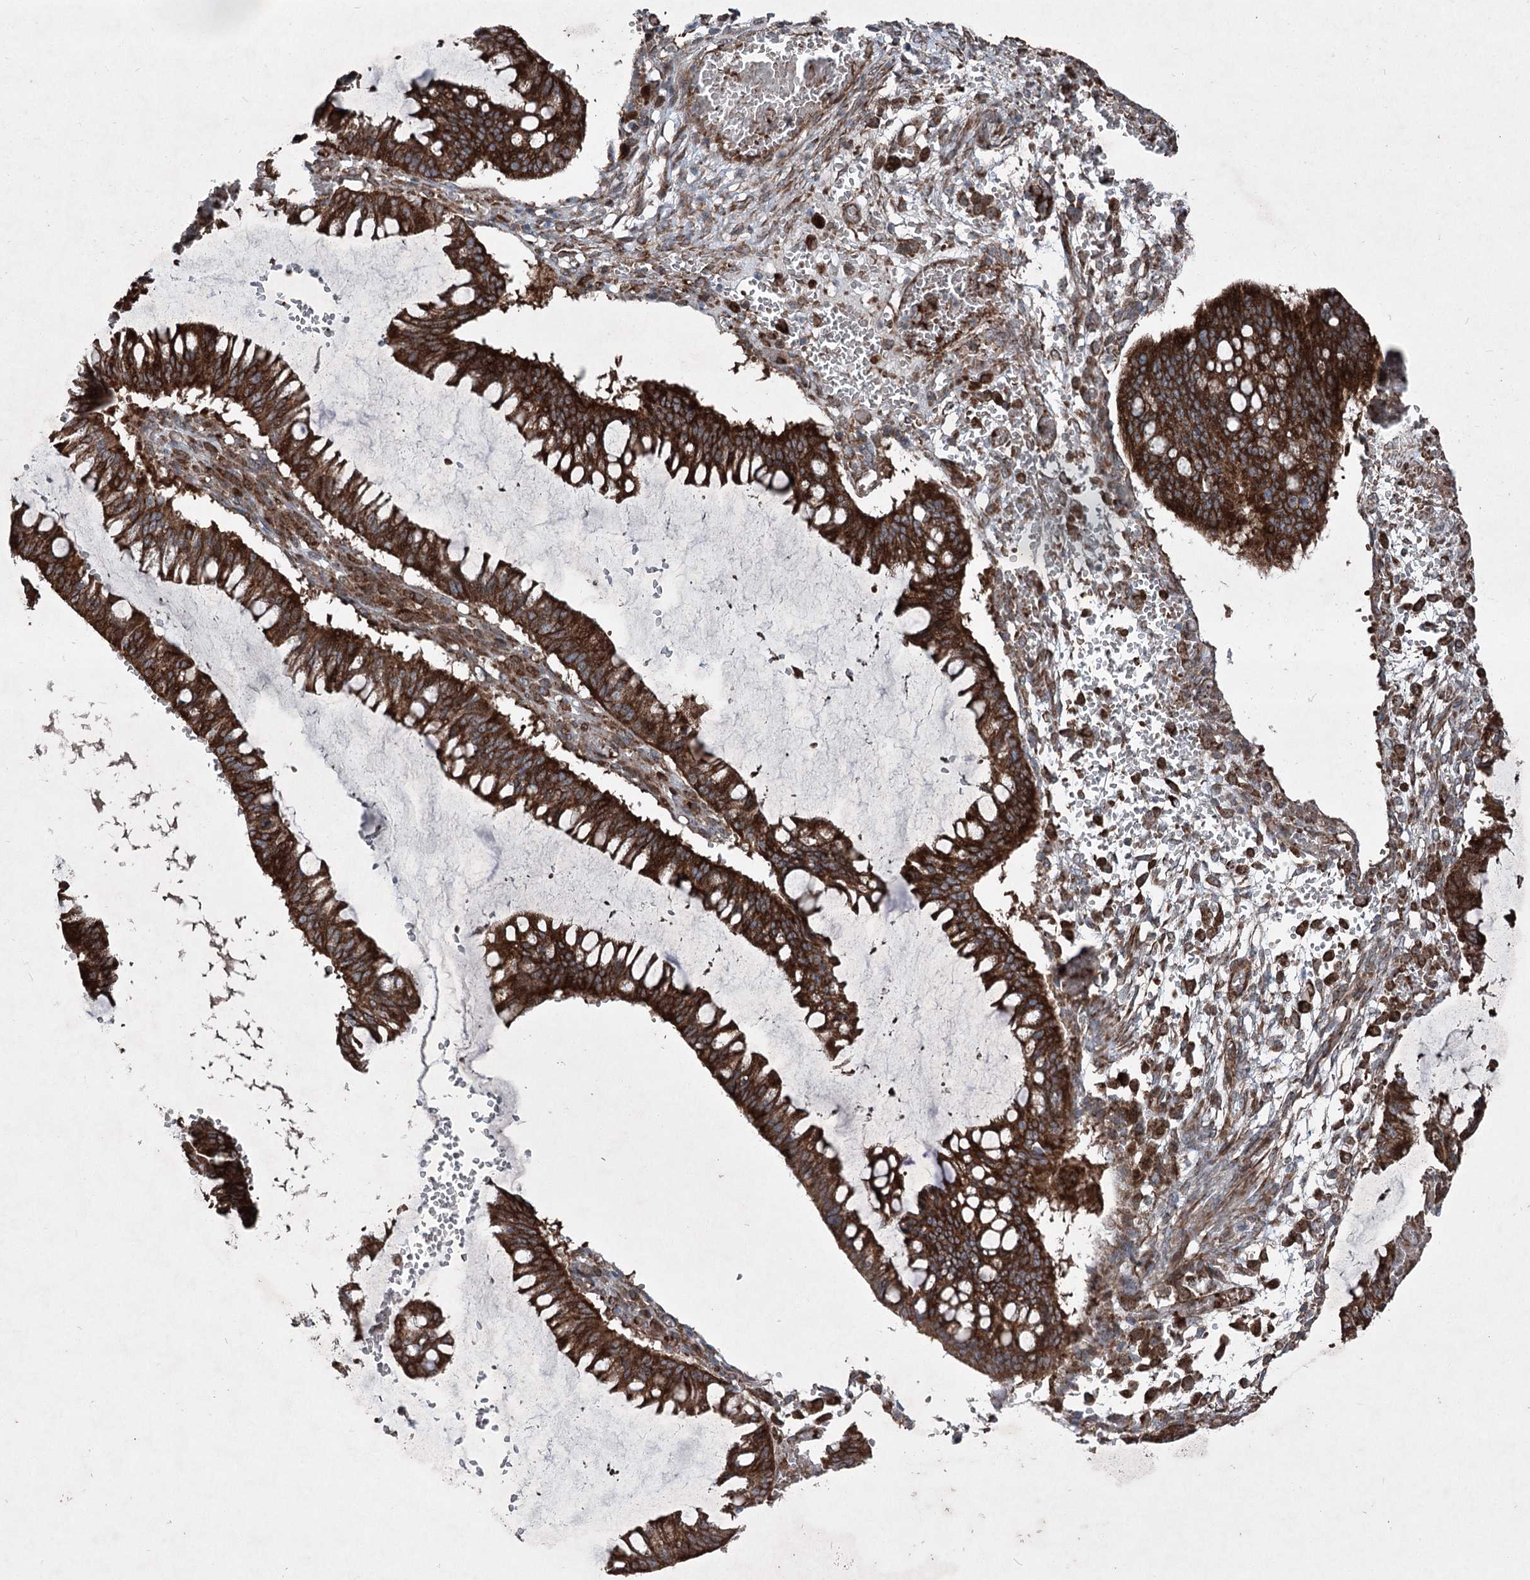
{"staining": {"intensity": "strong", "quantity": ">75%", "location": "cytoplasmic/membranous"}, "tissue": "ovarian cancer", "cell_type": "Tumor cells", "image_type": "cancer", "snomed": [{"axis": "morphology", "description": "Cystadenocarcinoma, mucinous, NOS"}, {"axis": "topography", "description": "Ovary"}], "caption": "Brown immunohistochemical staining in human mucinous cystadenocarcinoma (ovarian) reveals strong cytoplasmic/membranous expression in approximately >75% of tumor cells.", "gene": "SERINC5", "patient": {"sex": "female", "age": 73}}